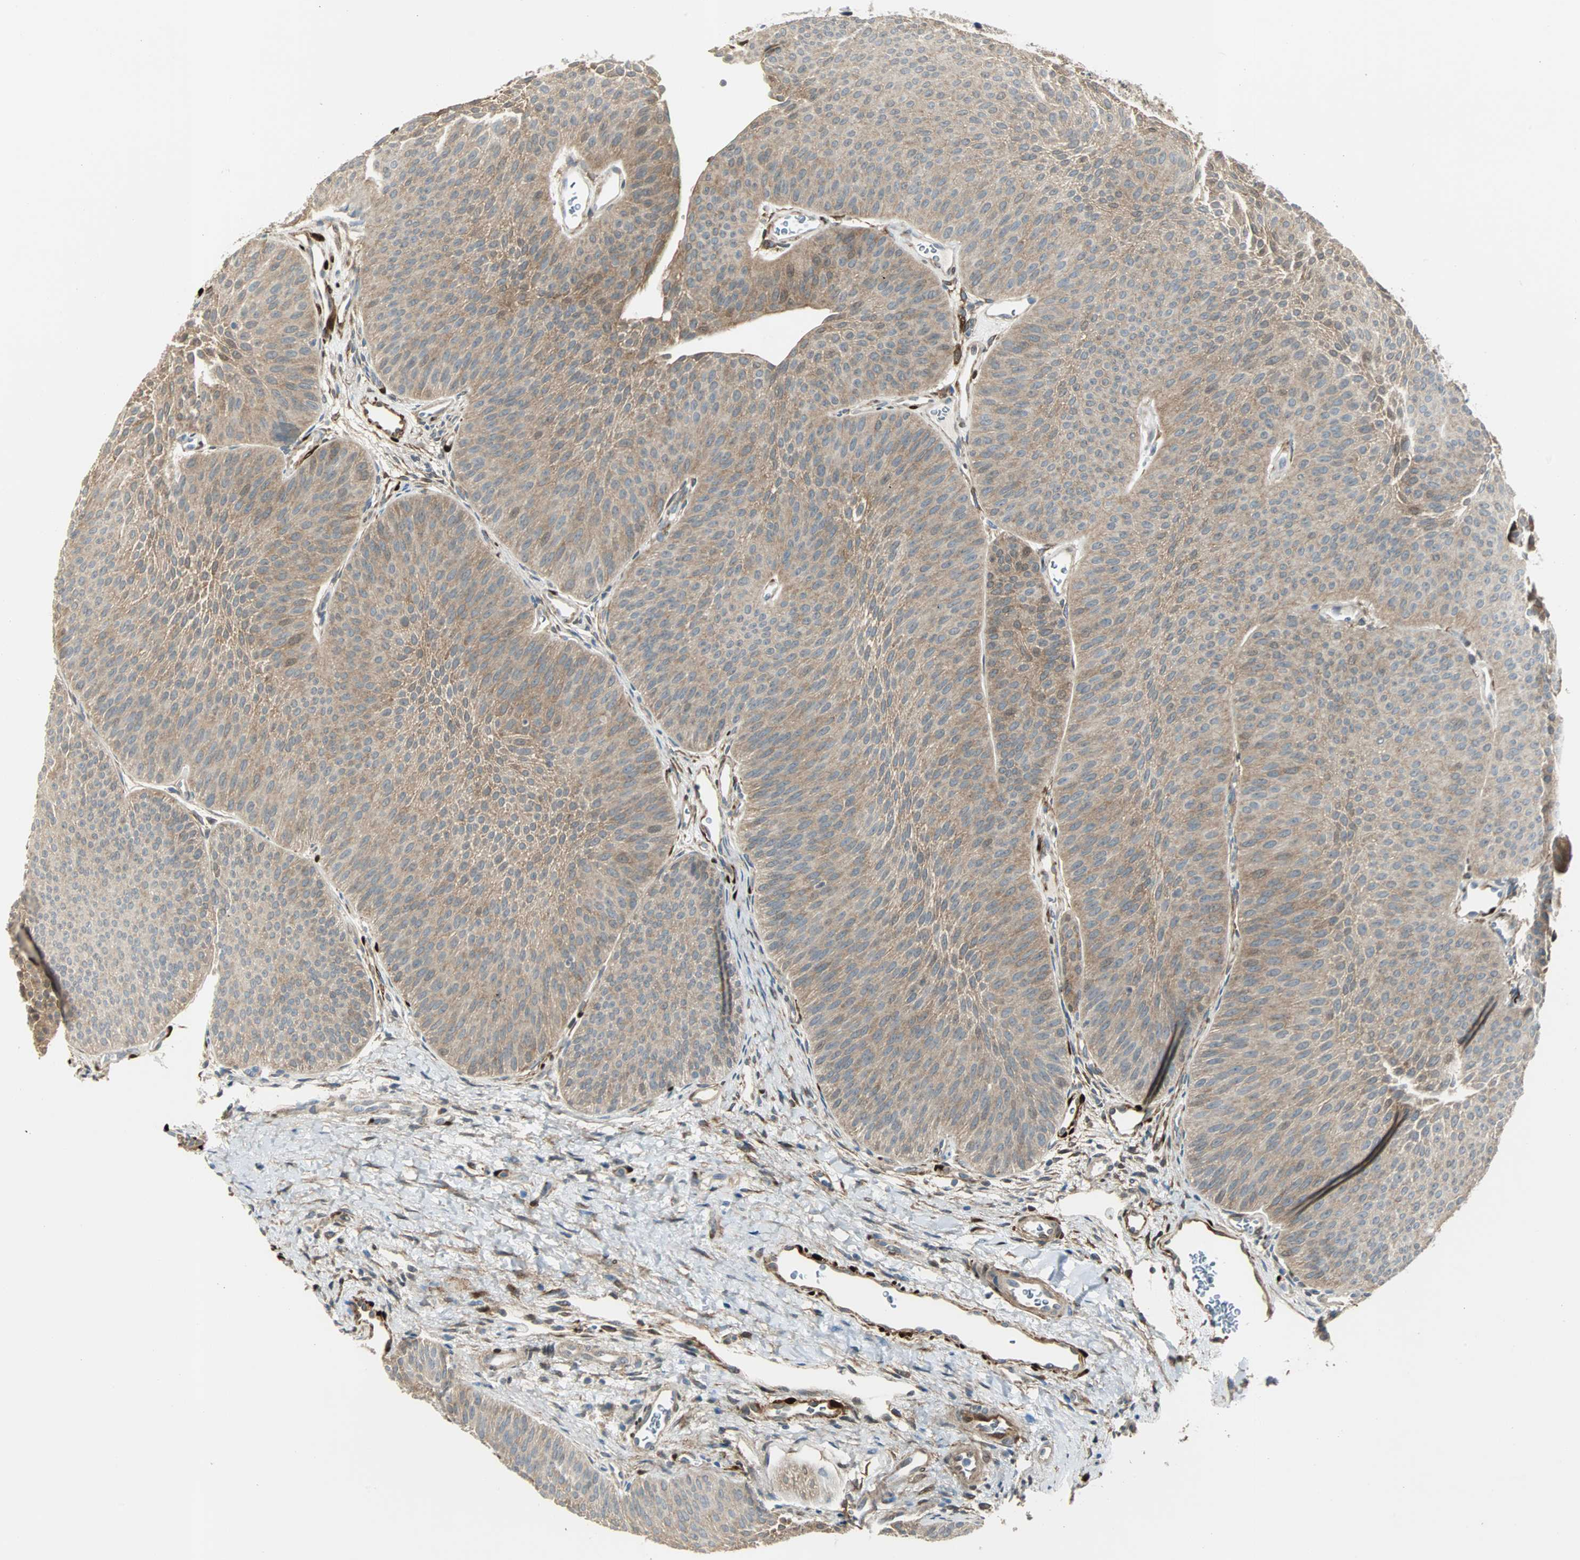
{"staining": {"intensity": "moderate", "quantity": "25%-75%", "location": "cytoplasmic/membranous"}, "tissue": "urothelial cancer", "cell_type": "Tumor cells", "image_type": "cancer", "snomed": [{"axis": "morphology", "description": "Urothelial carcinoma, Low grade"}, {"axis": "topography", "description": "Urinary bladder"}], "caption": "IHC histopathology image of human low-grade urothelial carcinoma stained for a protein (brown), which reveals medium levels of moderate cytoplasmic/membranous expression in approximately 25%-75% of tumor cells.", "gene": "FHL2", "patient": {"sex": "female", "age": 60}}